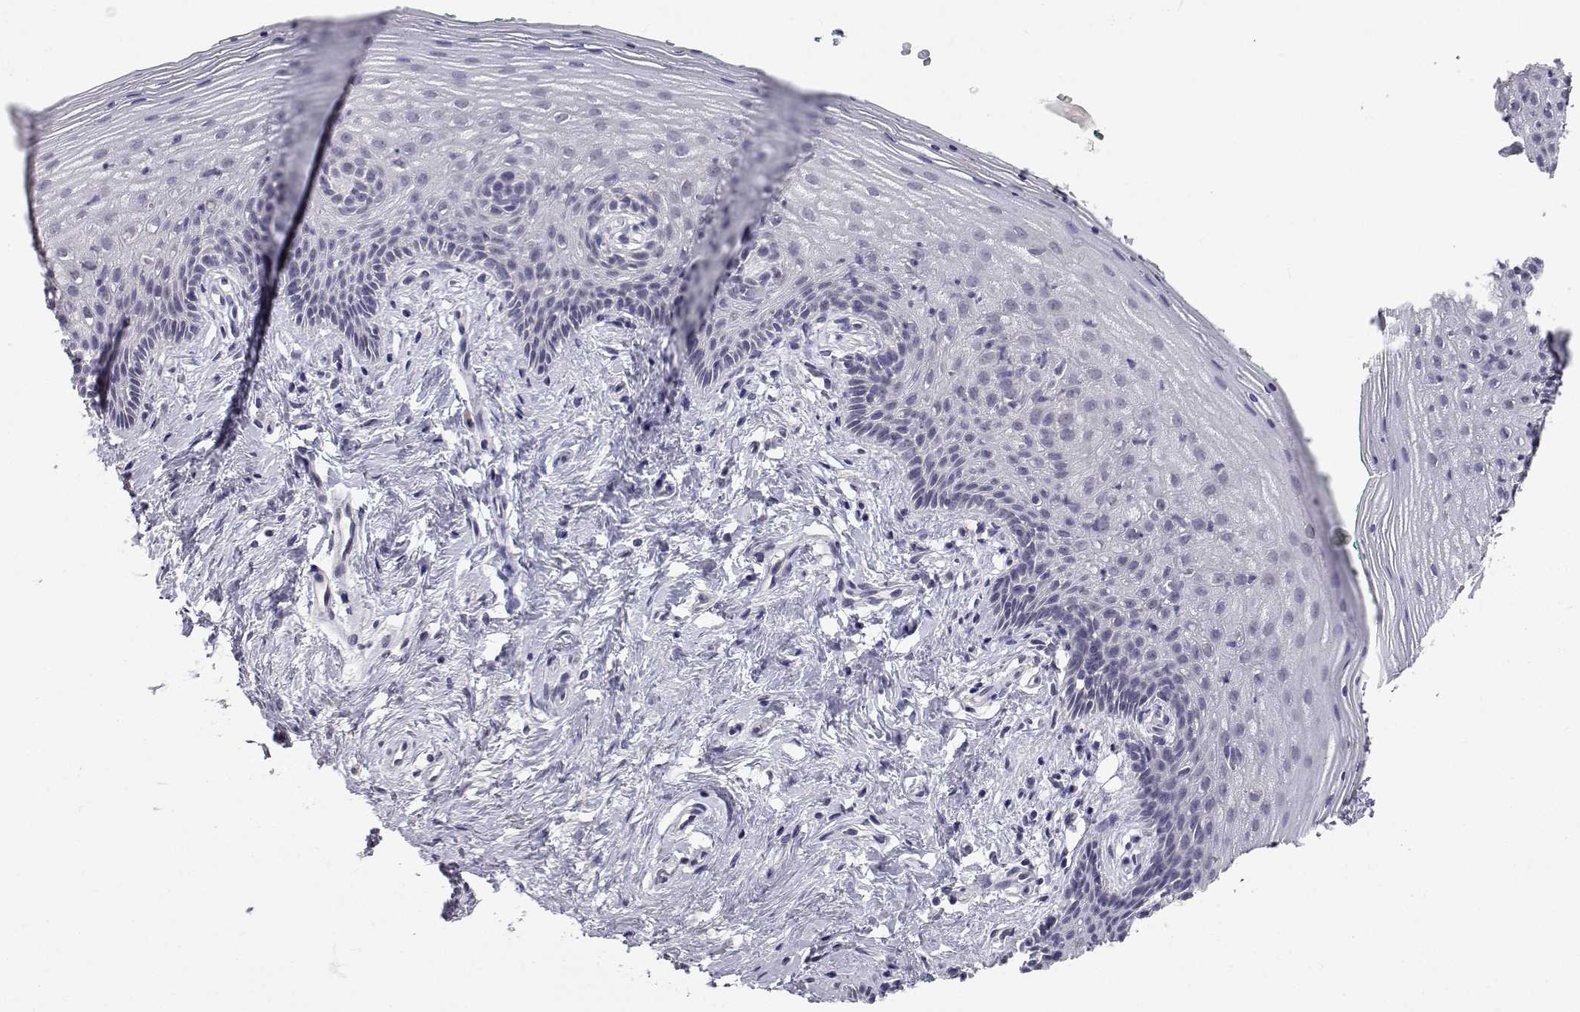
{"staining": {"intensity": "negative", "quantity": "none", "location": "none"}, "tissue": "vagina", "cell_type": "Squamous epithelial cells", "image_type": "normal", "snomed": [{"axis": "morphology", "description": "Normal tissue, NOS"}, {"axis": "topography", "description": "Vagina"}], "caption": "DAB (3,3'-diaminobenzidine) immunohistochemical staining of unremarkable human vagina reveals no significant staining in squamous epithelial cells. (DAB immunohistochemistry (IHC) visualized using brightfield microscopy, high magnification).", "gene": "SLC6A3", "patient": {"sex": "female", "age": 45}}